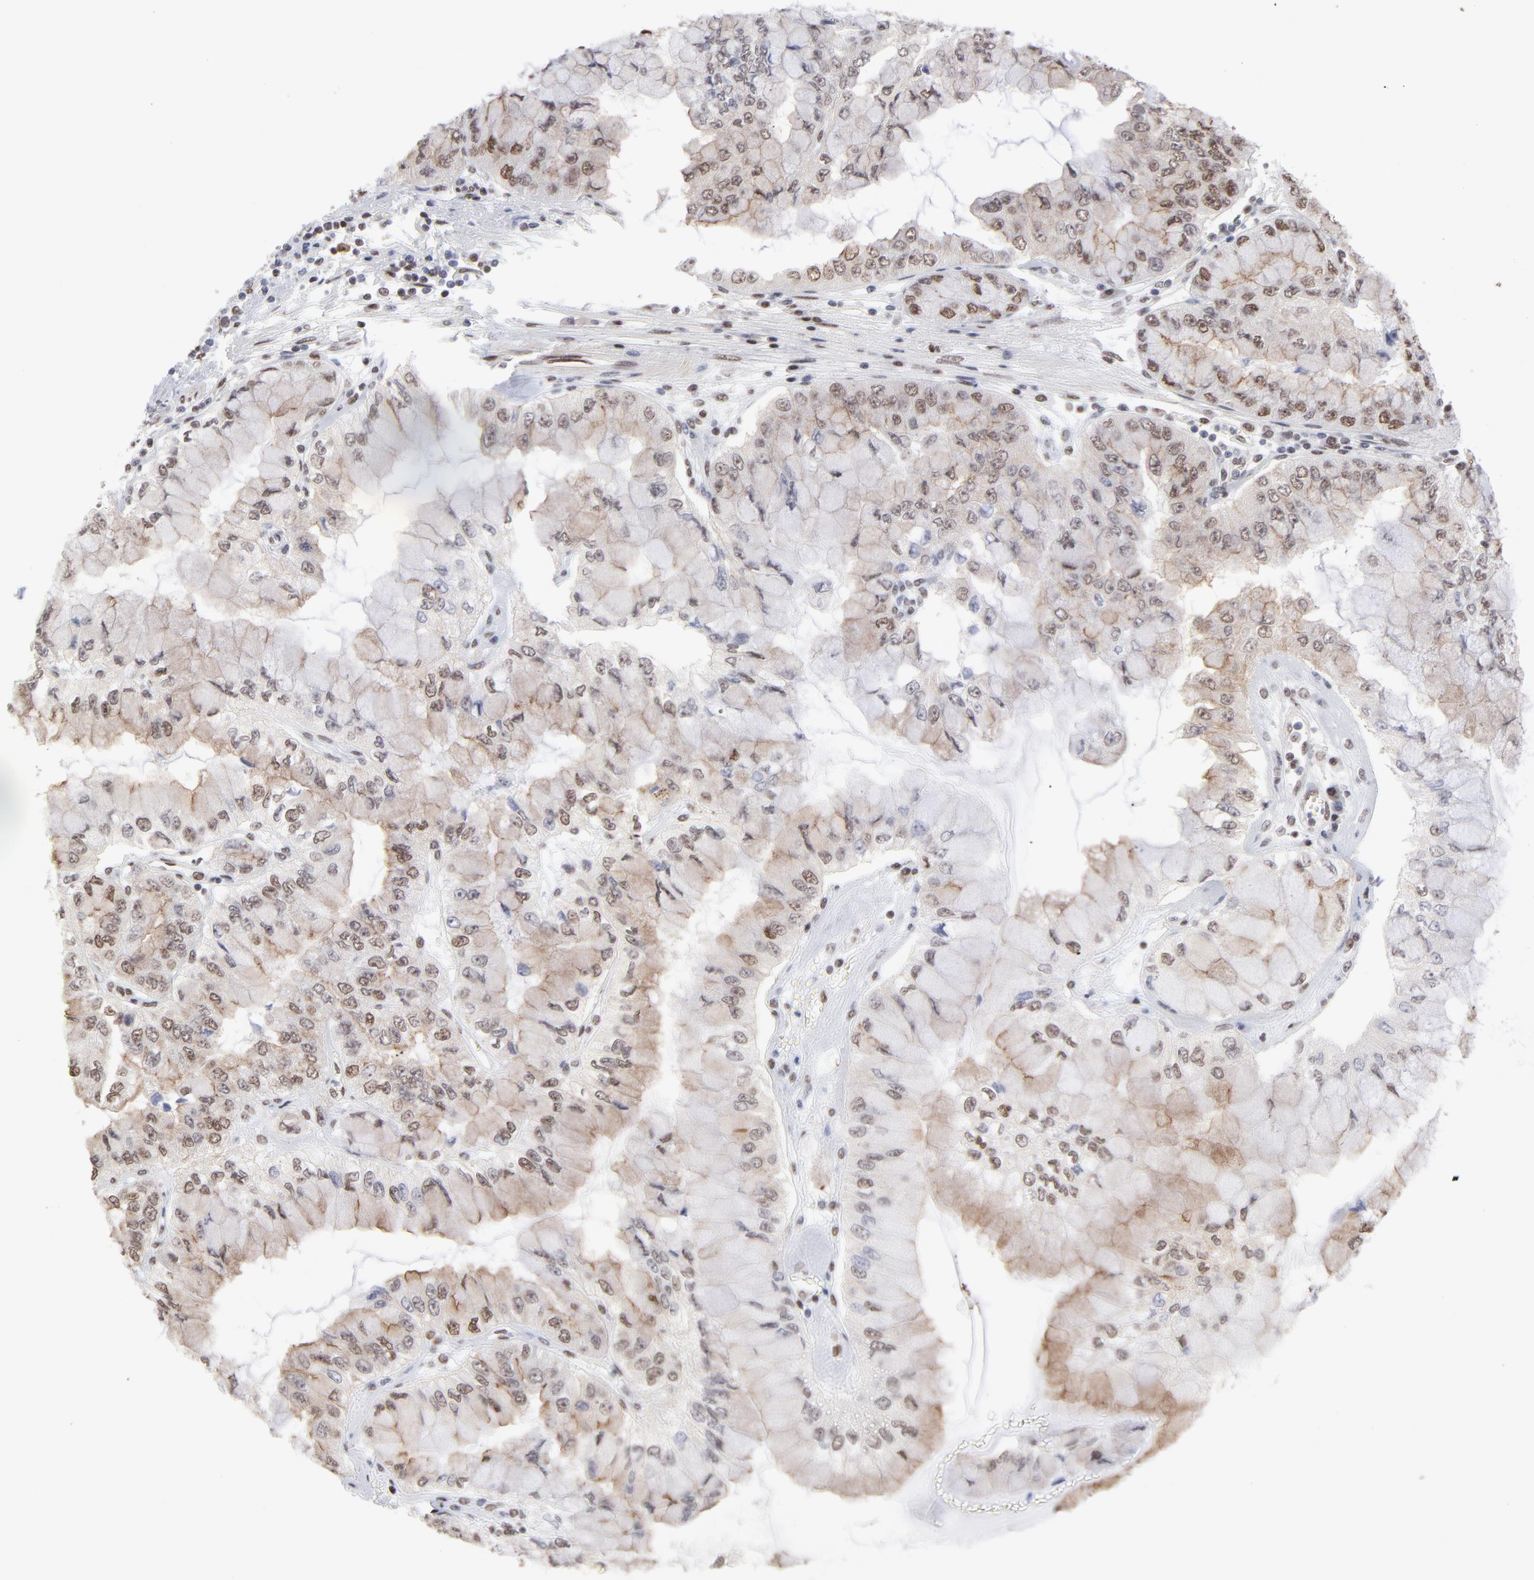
{"staining": {"intensity": "strong", "quantity": ">75%", "location": "cytoplasmic/membranous,nuclear"}, "tissue": "liver cancer", "cell_type": "Tumor cells", "image_type": "cancer", "snomed": [{"axis": "morphology", "description": "Cholangiocarcinoma"}, {"axis": "topography", "description": "Liver"}], "caption": "Liver cholangiocarcinoma stained with immunohistochemistry (IHC) reveals strong cytoplasmic/membranous and nuclear staining in about >75% of tumor cells.", "gene": "ZNF3", "patient": {"sex": "female", "age": 79}}